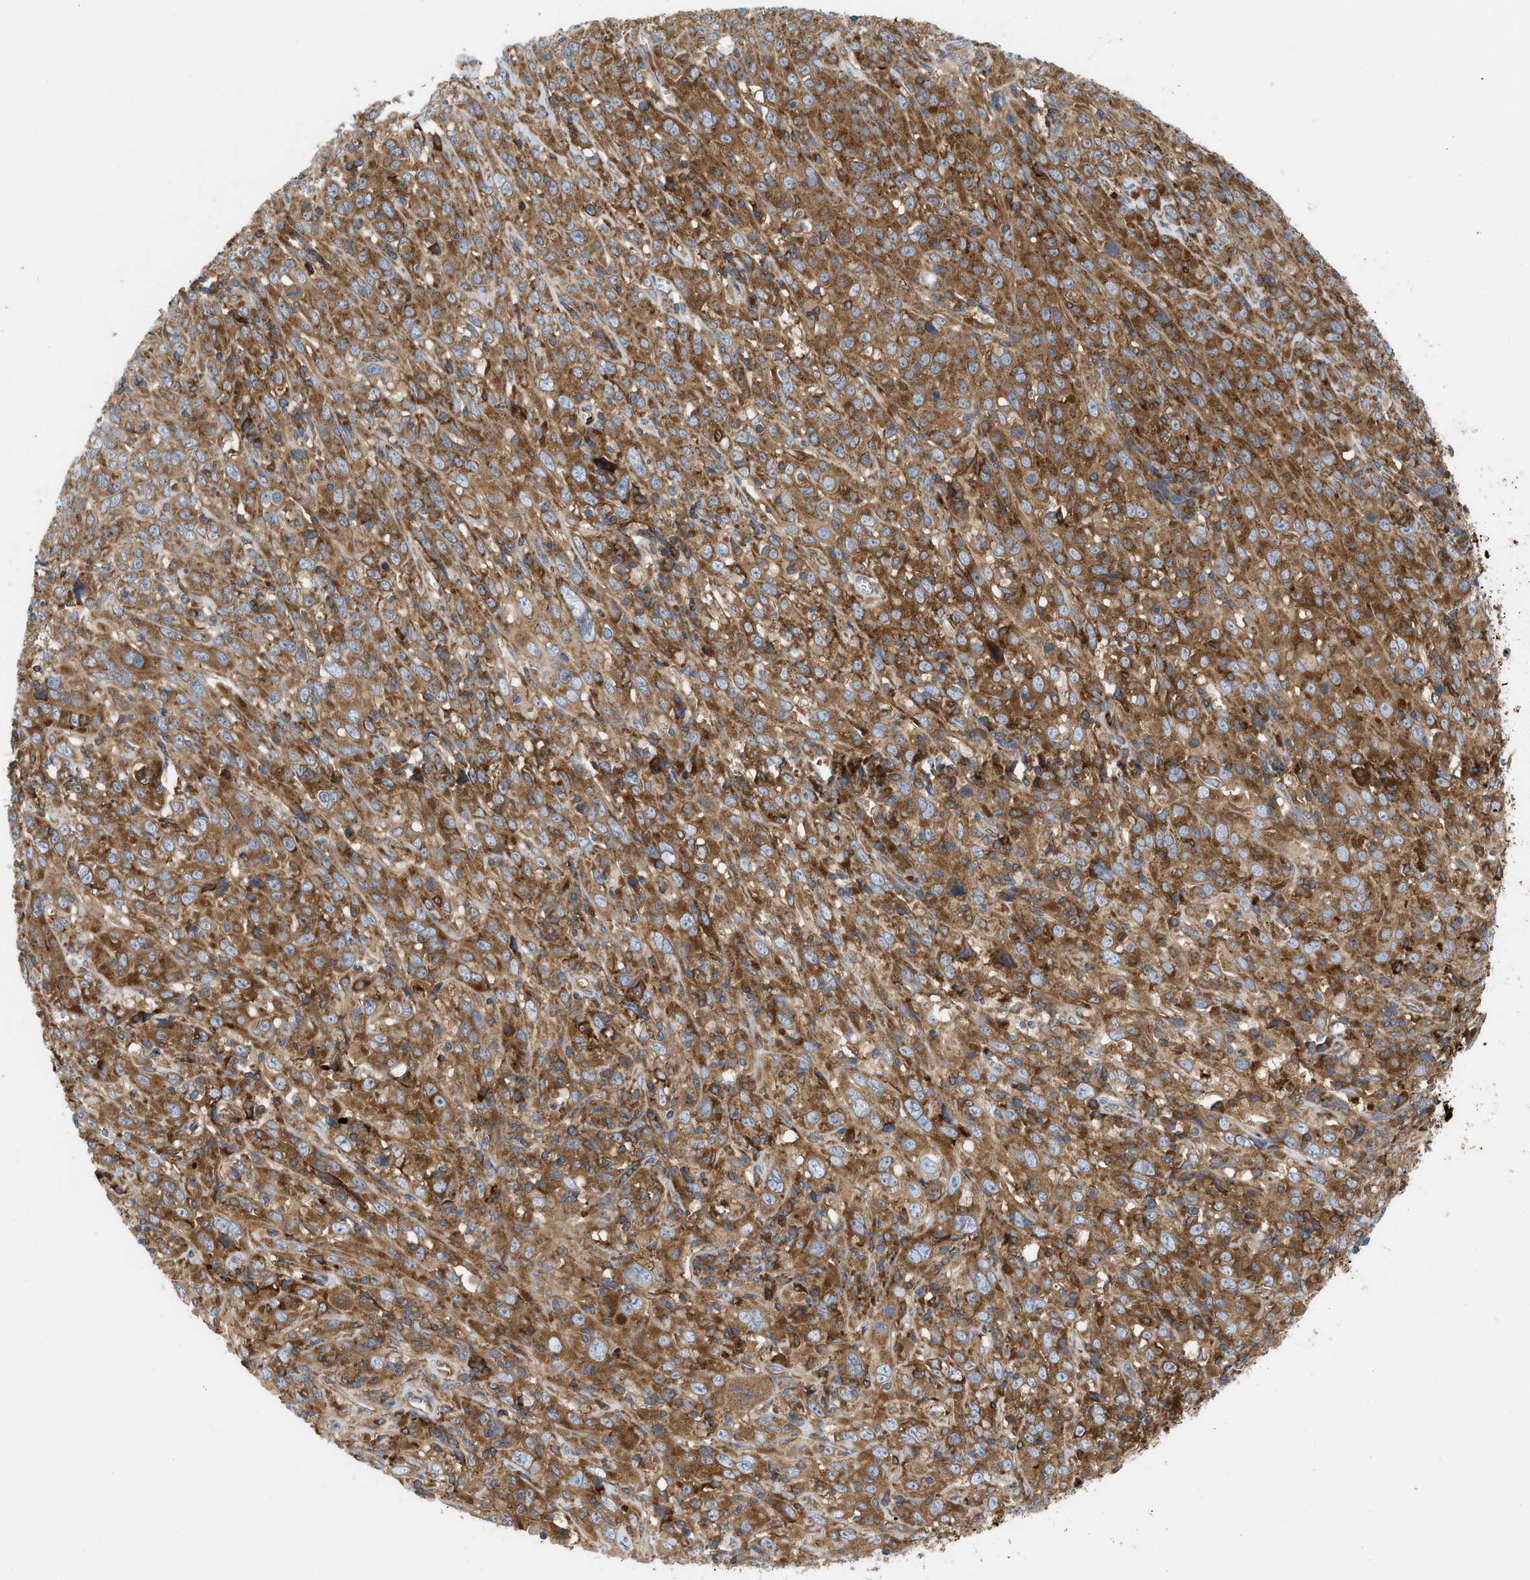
{"staining": {"intensity": "strong", "quantity": ">75%", "location": "cytoplasmic/membranous"}, "tissue": "cervical cancer", "cell_type": "Tumor cells", "image_type": "cancer", "snomed": [{"axis": "morphology", "description": "Squamous cell carcinoma, NOS"}, {"axis": "topography", "description": "Cervix"}], "caption": "Cervical cancer stained with a brown dye shows strong cytoplasmic/membranous positive staining in approximately >75% of tumor cells.", "gene": "GPAT4", "patient": {"sex": "female", "age": 46}}